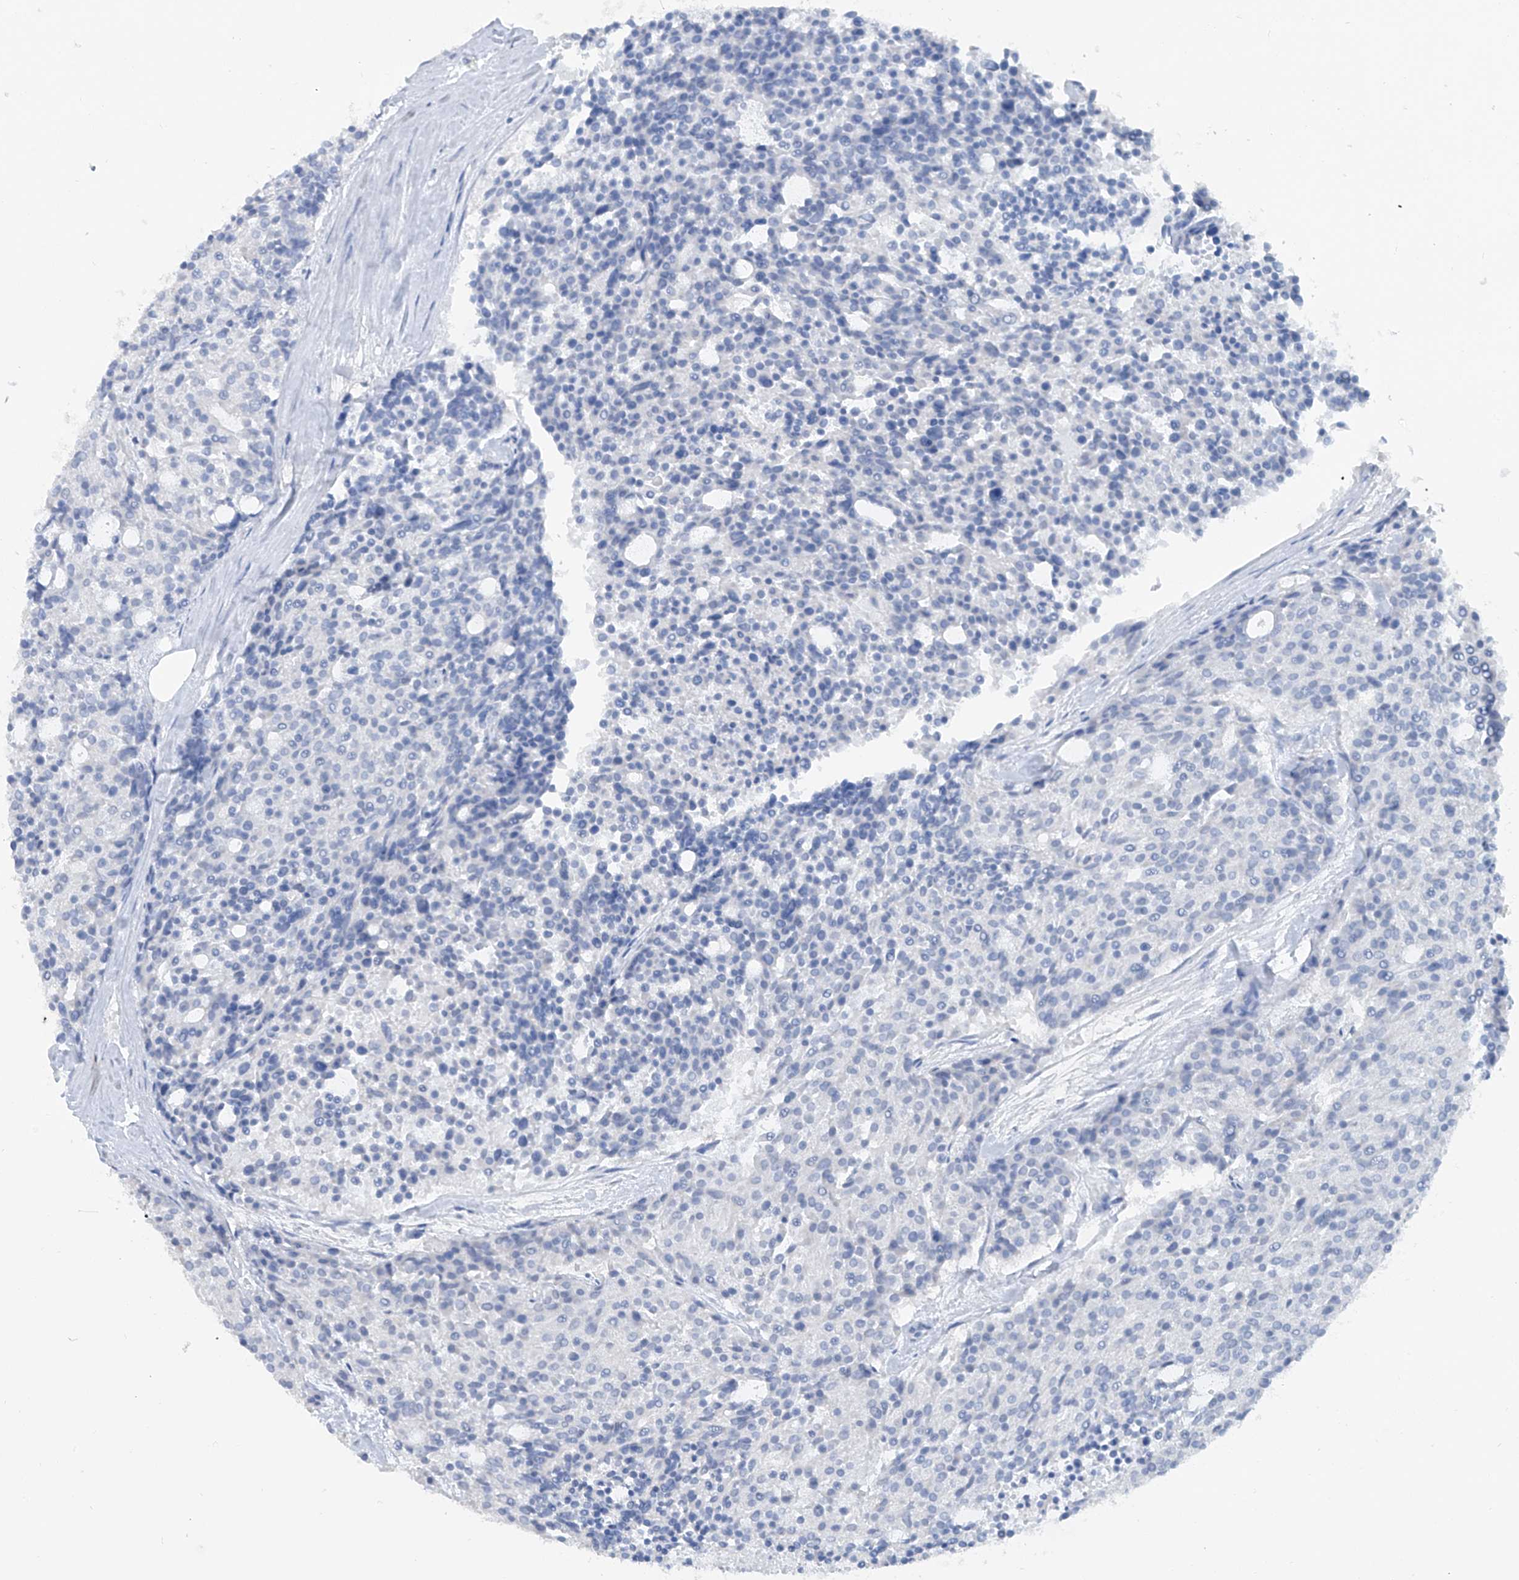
{"staining": {"intensity": "negative", "quantity": "none", "location": "none"}, "tissue": "carcinoid", "cell_type": "Tumor cells", "image_type": "cancer", "snomed": [{"axis": "morphology", "description": "Carcinoid, malignant, NOS"}, {"axis": "topography", "description": "Pancreas"}], "caption": "High power microscopy micrograph of an immunohistochemistry (IHC) photomicrograph of malignant carcinoid, revealing no significant expression in tumor cells.", "gene": "HAS3", "patient": {"sex": "female", "age": 54}}